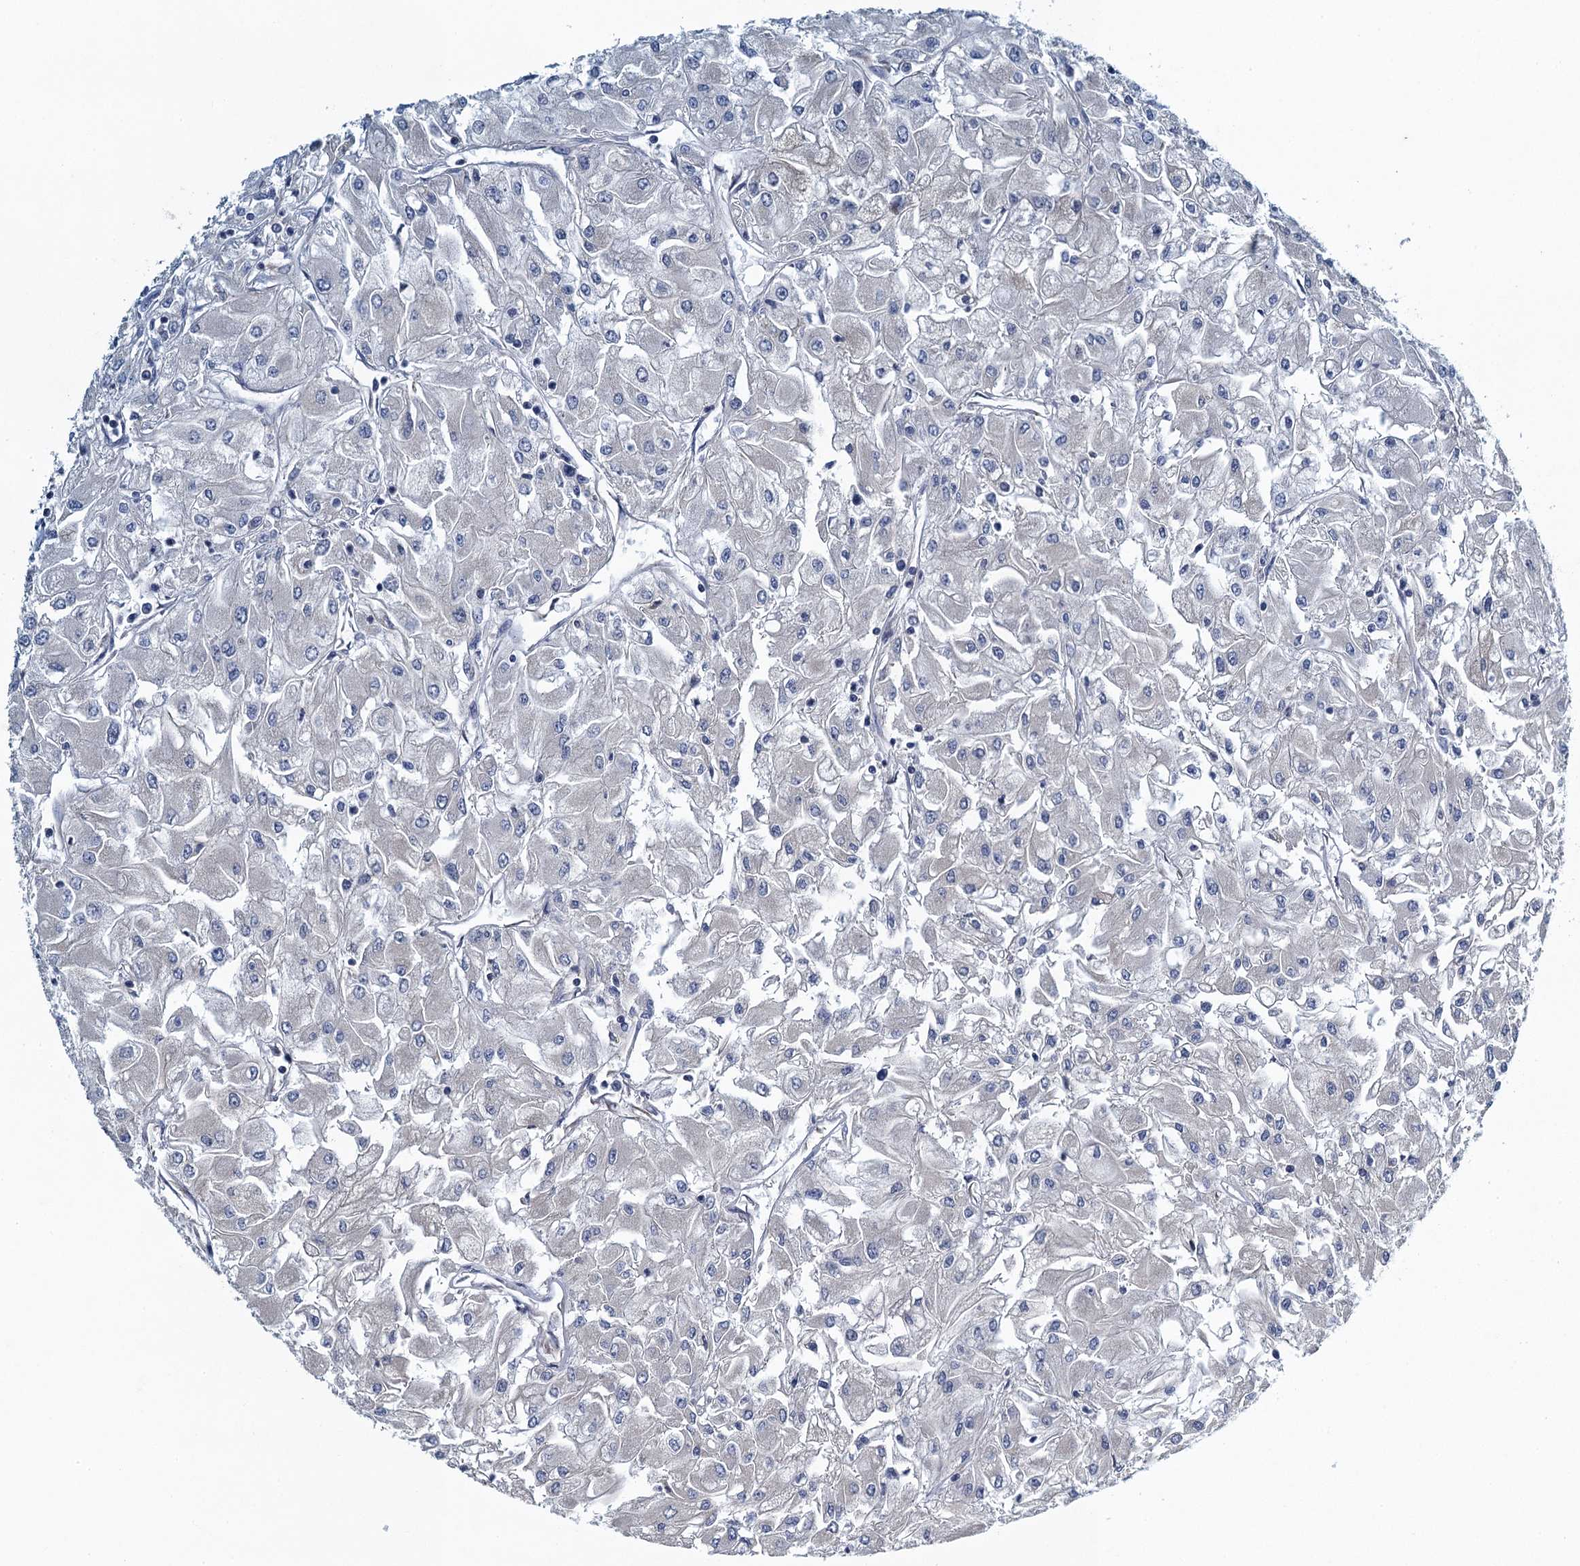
{"staining": {"intensity": "negative", "quantity": "none", "location": "none"}, "tissue": "renal cancer", "cell_type": "Tumor cells", "image_type": "cancer", "snomed": [{"axis": "morphology", "description": "Adenocarcinoma, NOS"}, {"axis": "topography", "description": "Kidney"}], "caption": "Immunohistochemical staining of human renal cancer (adenocarcinoma) reveals no significant staining in tumor cells. (DAB IHC with hematoxylin counter stain).", "gene": "ALG2", "patient": {"sex": "male", "age": 80}}